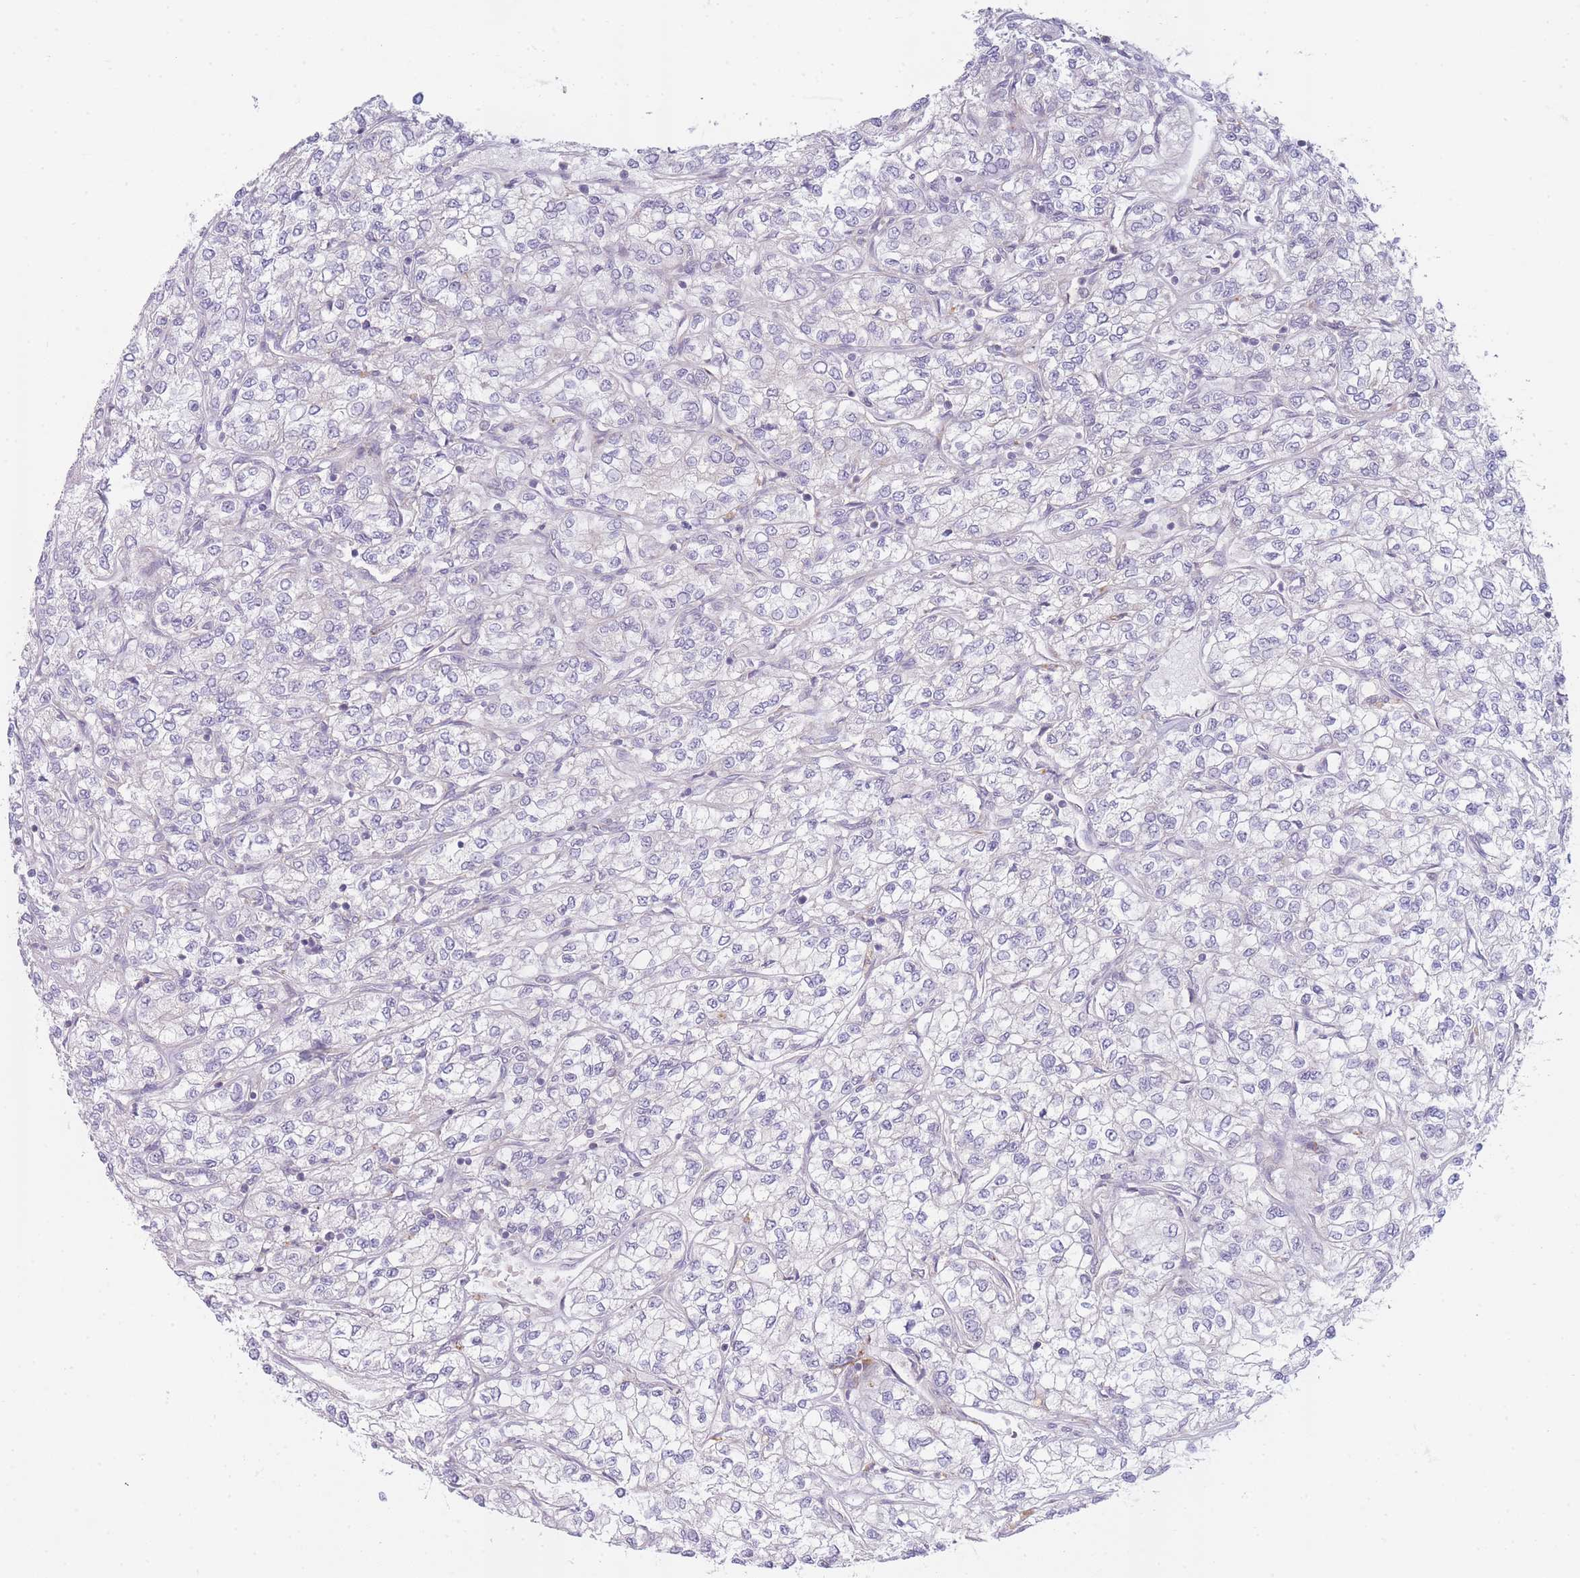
{"staining": {"intensity": "negative", "quantity": "none", "location": "none"}, "tissue": "renal cancer", "cell_type": "Tumor cells", "image_type": "cancer", "snomed": [{"axis": "morphology", "description": "Adenocarcinoma, NOS"}, {"axis": "topography", "description": "Kidney"}], "caption": "A histopathology image of renal adenocarcinoma stained for a protein displays no brown staining in tumor cells.", "gene": "OR5L2", "patient": {"sex": "male", "age": 80}}